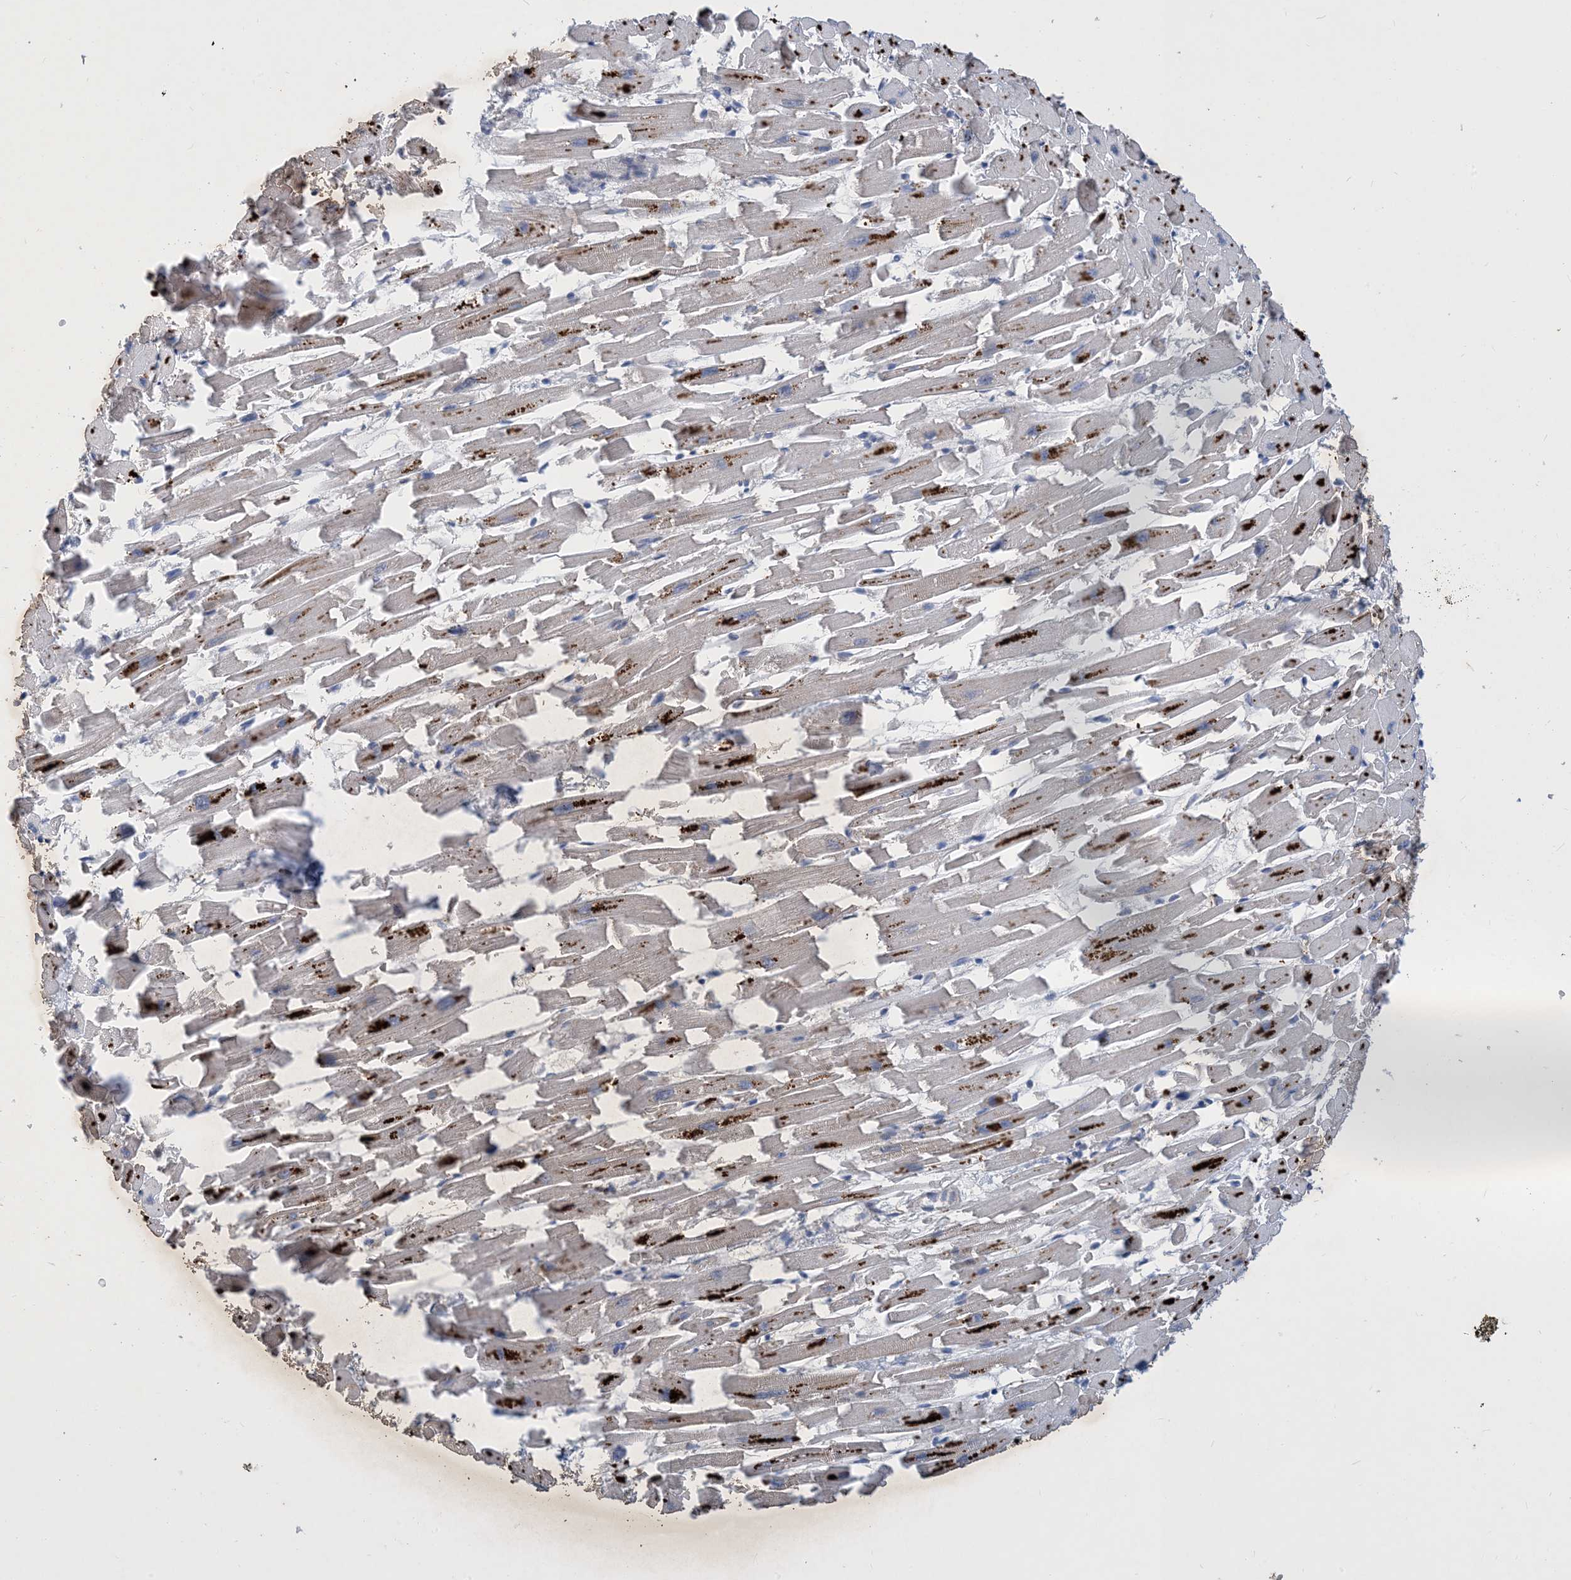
{"staining": {"intensity": "moderate", "quantity": "25%-75%", "location": "cytoplasmic/membranous"}, "tissue": "heart muscle", "cell_type": "Cardiomyocytes", "image_type": "normal", "snomed": [{"axis": "morphology", "description": "Normal tissue, NOS"}, {"axis": "topography", "description": "Heart"}], "caption": "An image showing moderate cytoplasmic/membranous staining in approximately 25%-75% of cardiomyocytes in unremarkable heart muscle, as visualized by brown immunohistochemical staining.", "gene": "STK19", "patient": {"sex": "female", "age": 64}}